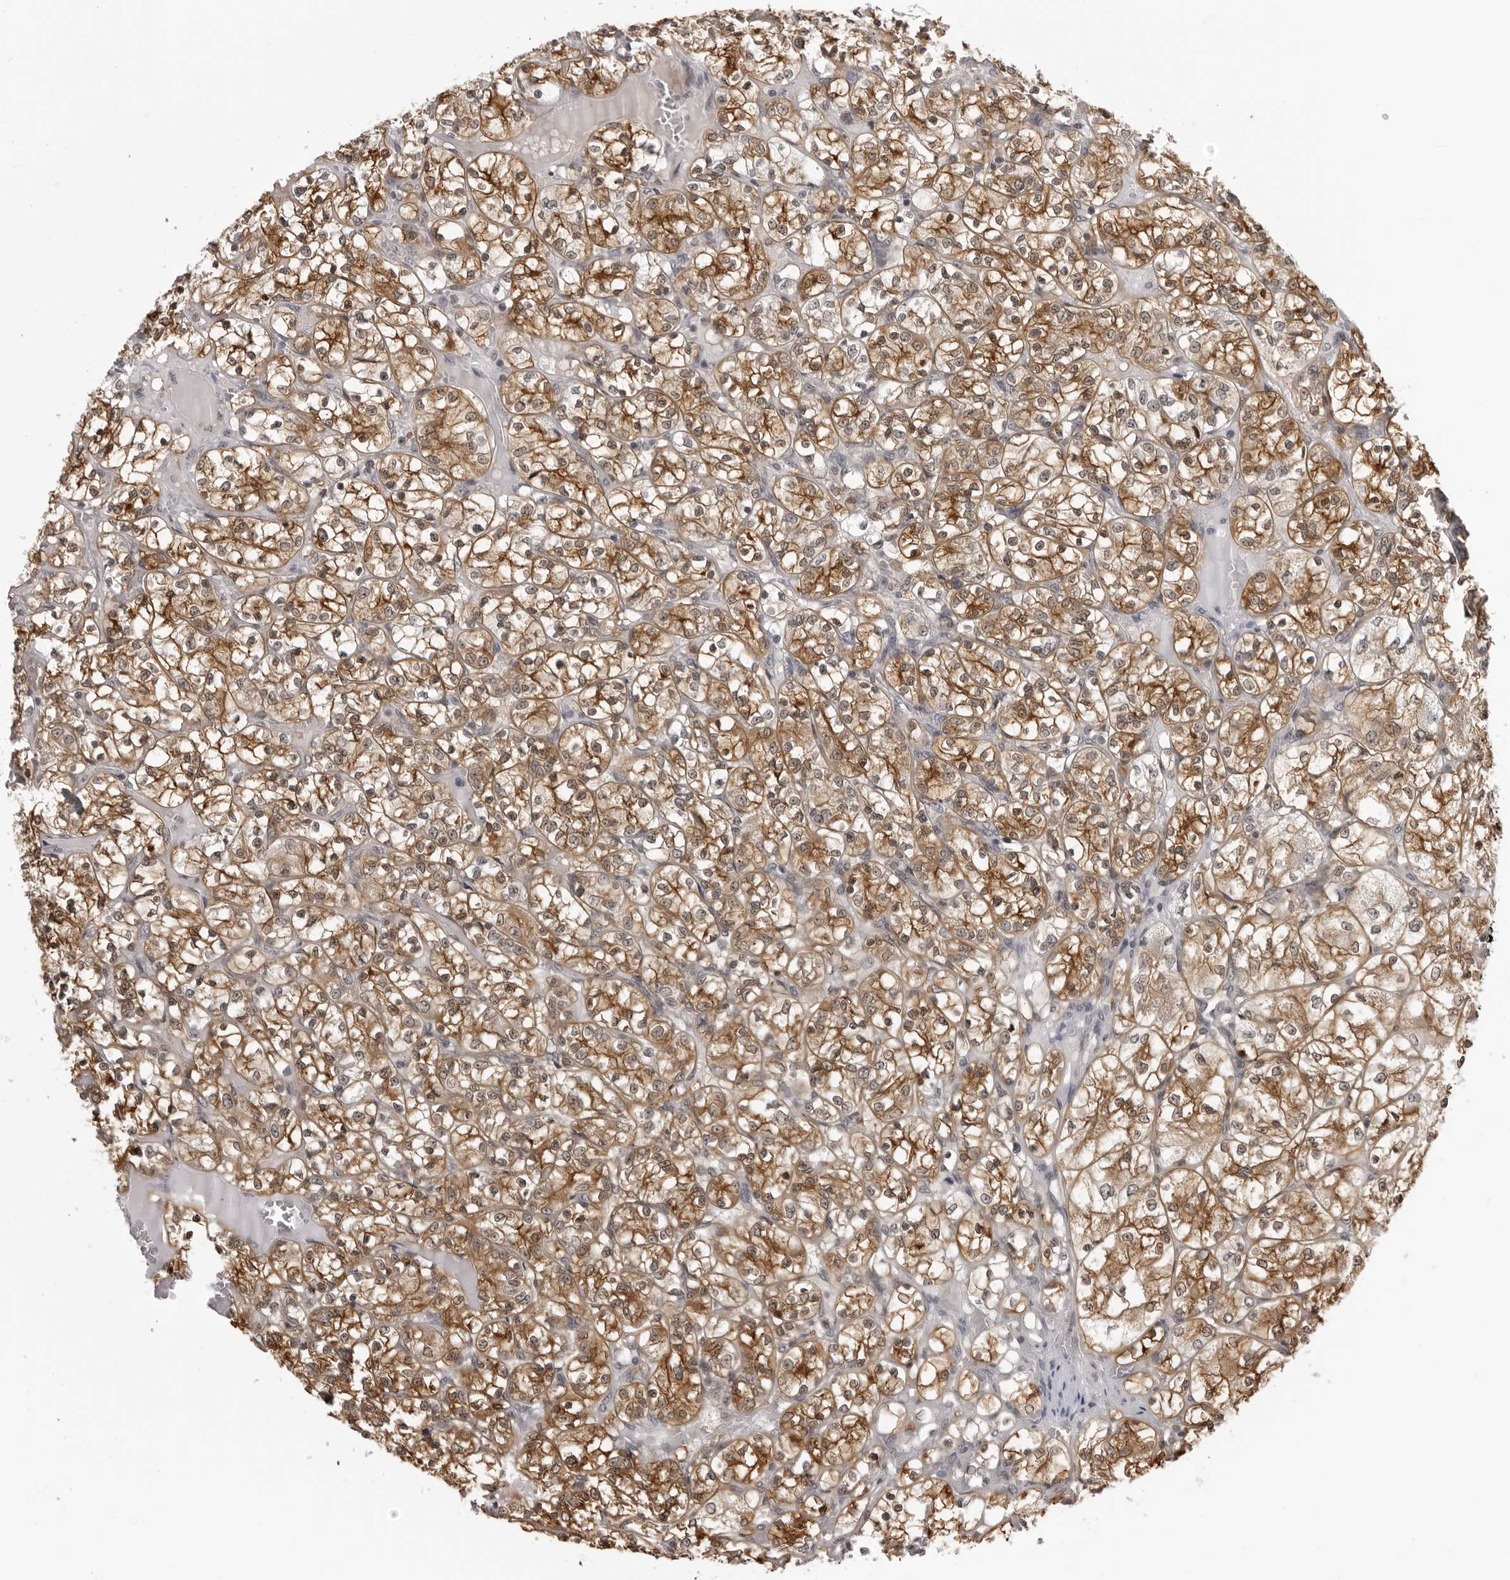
{"staining": {"intensity": "moderate", "quantity": ">75%", "location": "cytoplasmic/membranous"}, "tissue": "renal cancer", "cell_type": "Tumor cells", "image_type": "cancer", "snomed": [{"axis": "morphology", "description": "Adenocarcinoma, NOS"}, {"axis": "topography", "description": "Kidney"}], "caption": "Adenocarcinoma (renal) tissue displays moderate cytoplasmic/membranous positivity in approximately >75% of tumor cells", "gene": "MRPS15", "patient": {"sex": "female", "age": 69}}